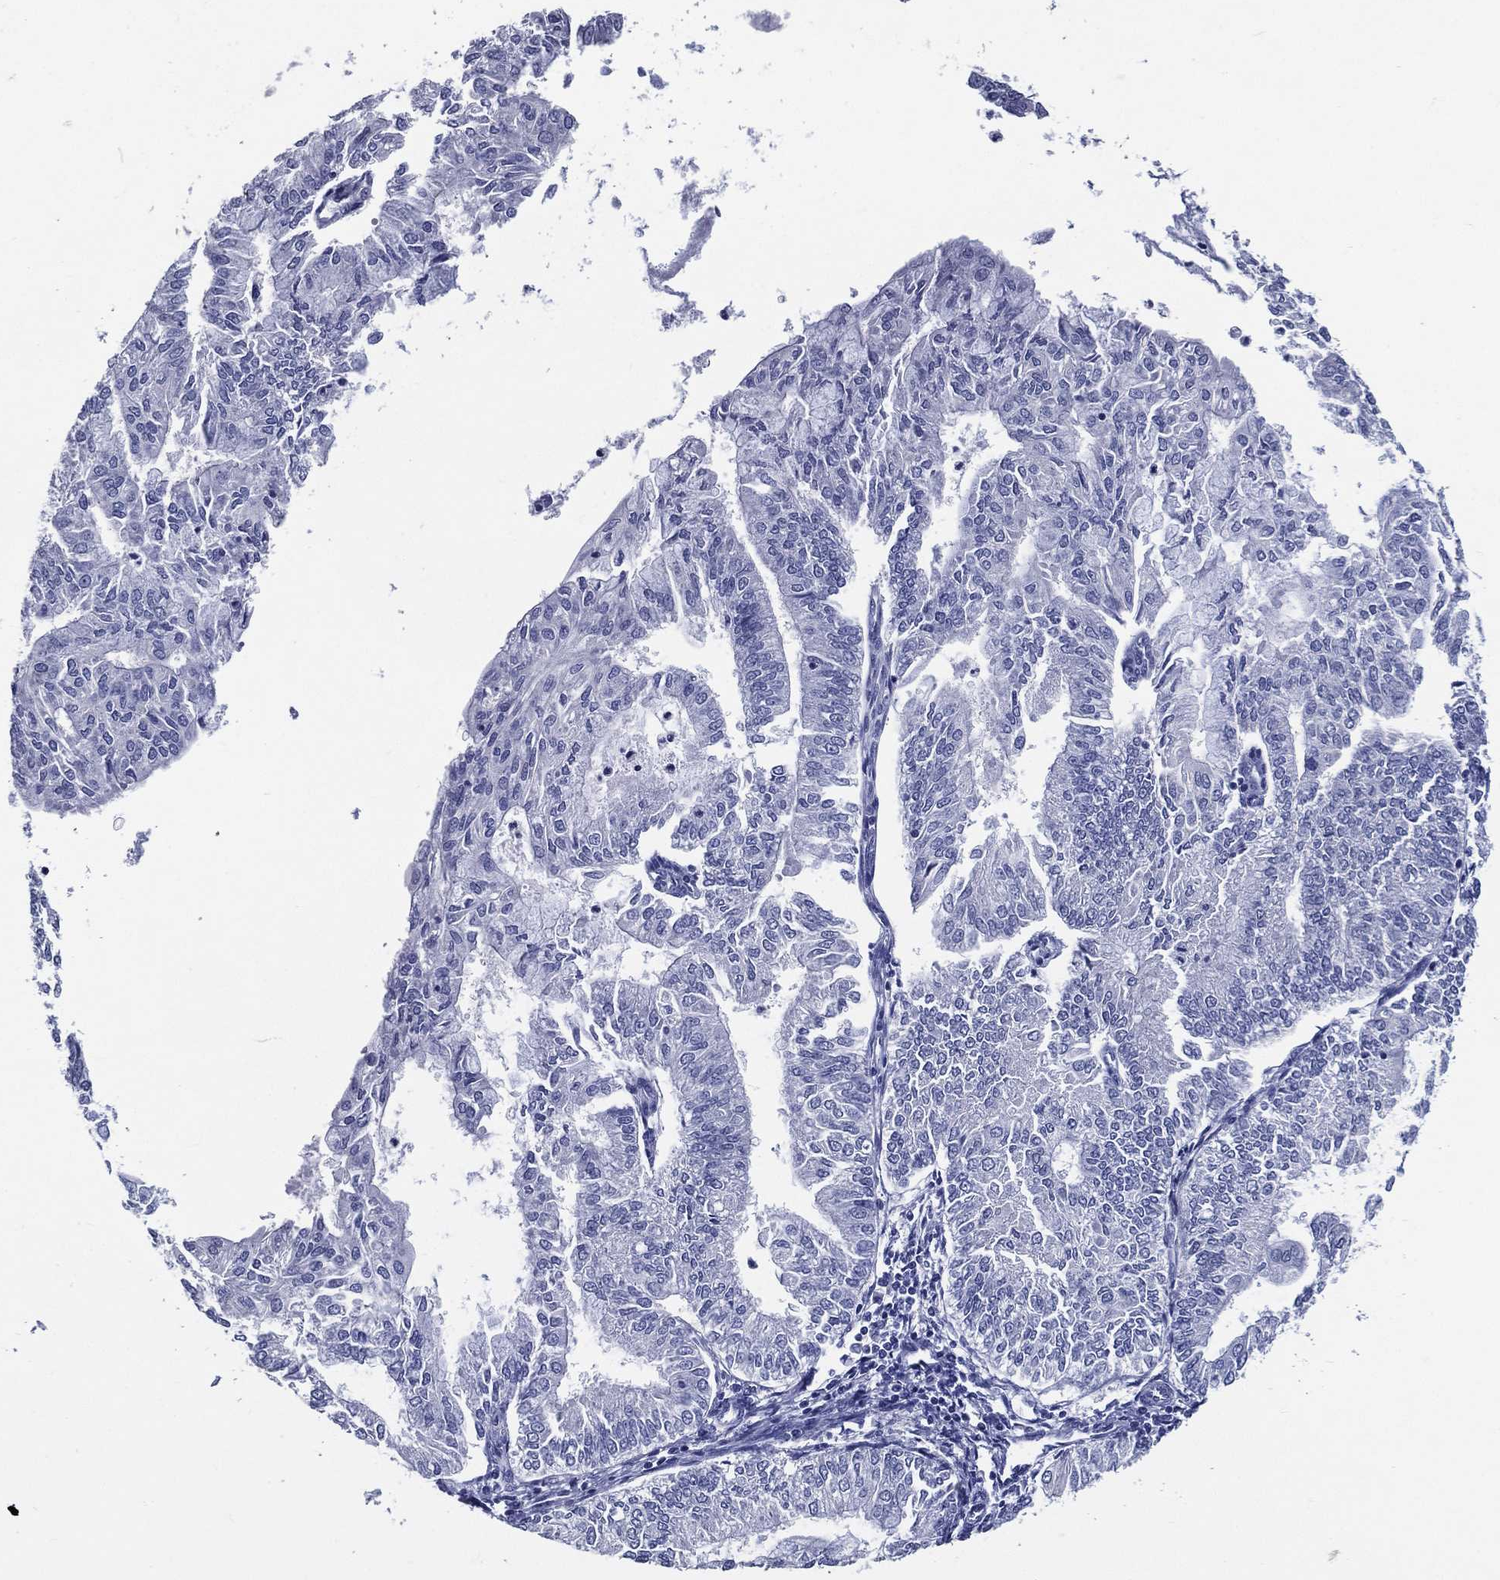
{"staining": {"intensity": "negative", "quantity": "none", "location": "none"}, "tissue": "endometrial cancer", "cell_type": "Tumor cells", "image_type": "cancer", "snomed": [{"axis": "morphology", "description": "Adenocarcinoma, NOS"}, {"axis": "topography", "description": "Endometrium"}], "caption": "A high-resolution micrograph shows immunohistochemistry staining of endometrial cancer, which reveals no significant expression in tumor cells.", "gene": "ACE2", "patient": {"sex": "female", "age": 59}}